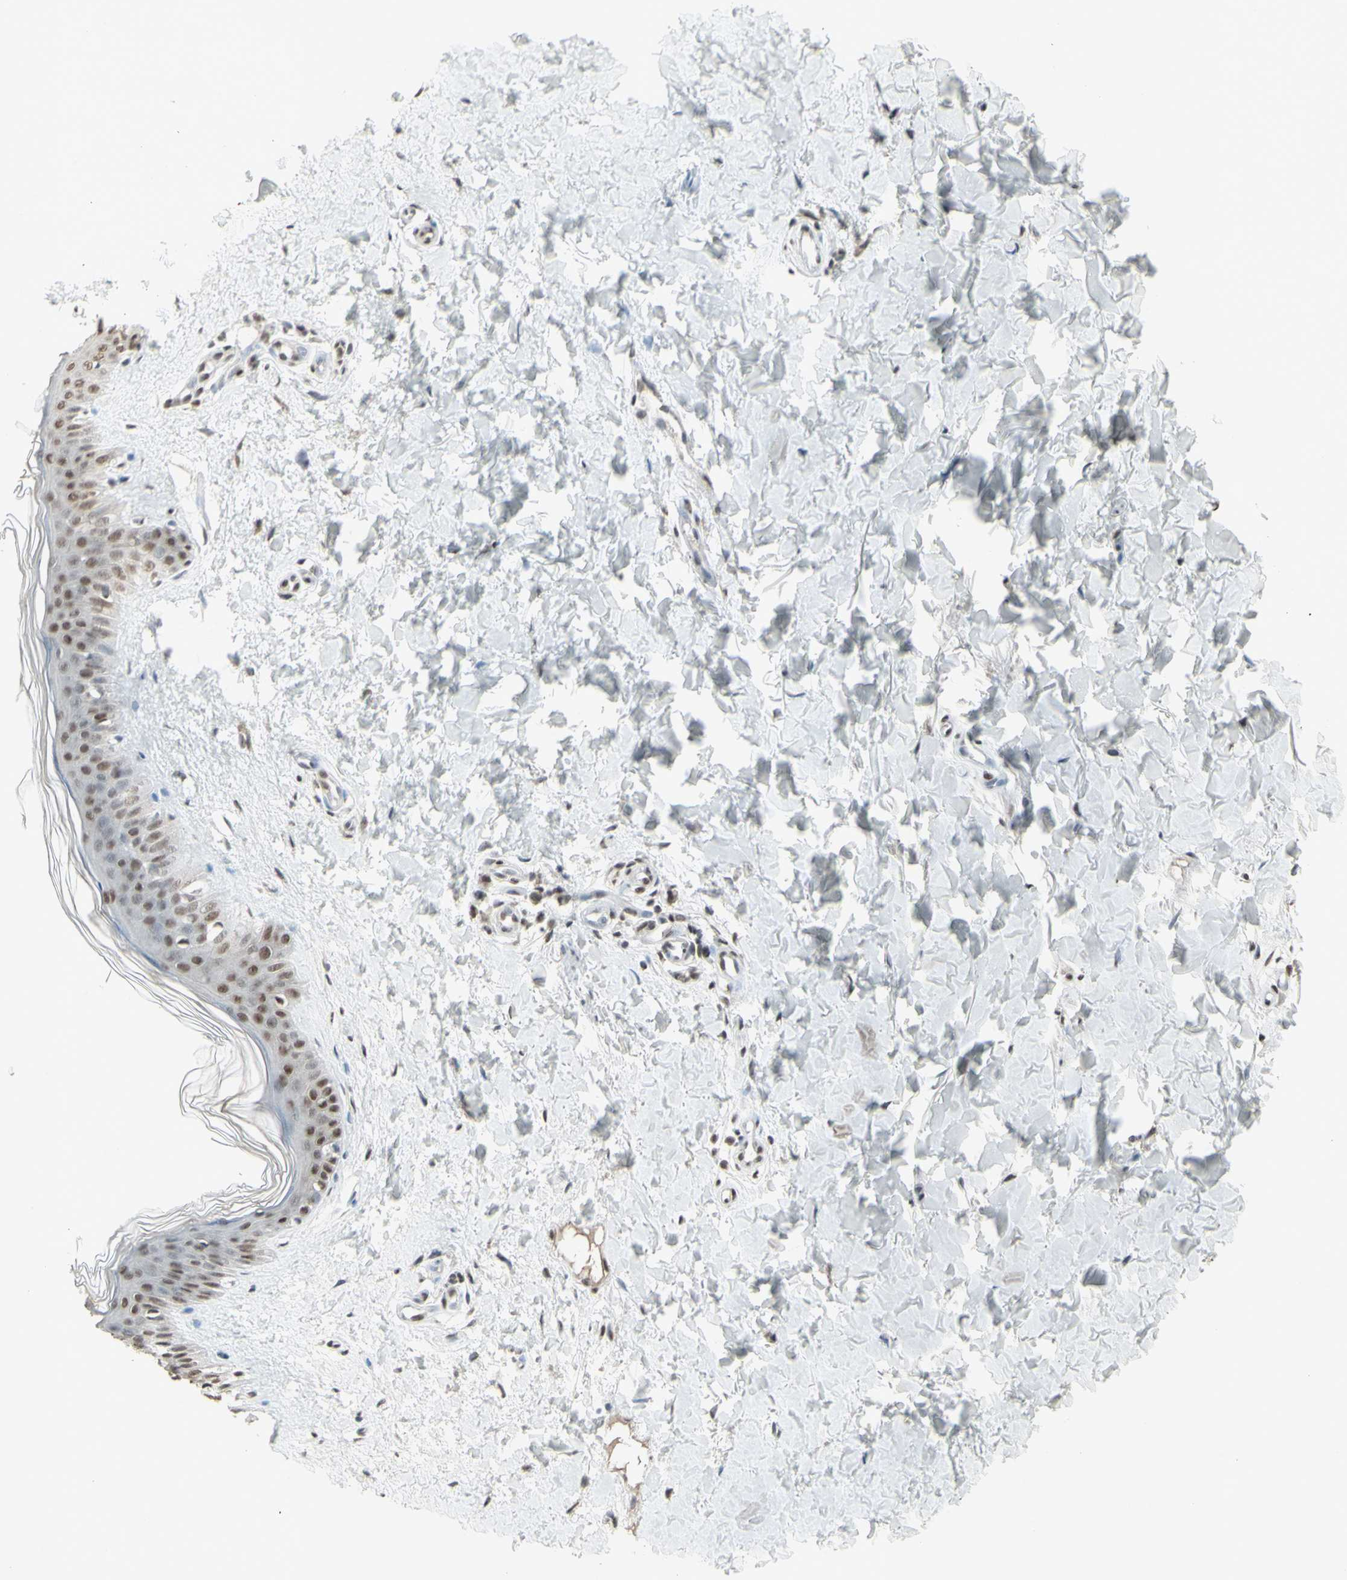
{"staining": {"intensity": "moderate", "quantity": ">75%", "location": "nuclear"}, "tissue": "skin", "cell_type": "Fibroblasts", "image_type": "normal", "snomed": [{"axis": "morphology", "description": "Normal tissue, NOS"}, {"axis": "topography", "description": "Skin"}], "caption": "Brown immunohistochemical staining in benign human skin shows moderate nuclear staining in approximately >75% of fibroblasts. (Stains: DAB in brown, nuclei in blue, Microscopy: brightfield microscopy at high magnification).", "gene": "TRIM28", "patient": {"sex": "female", "age": 41}}